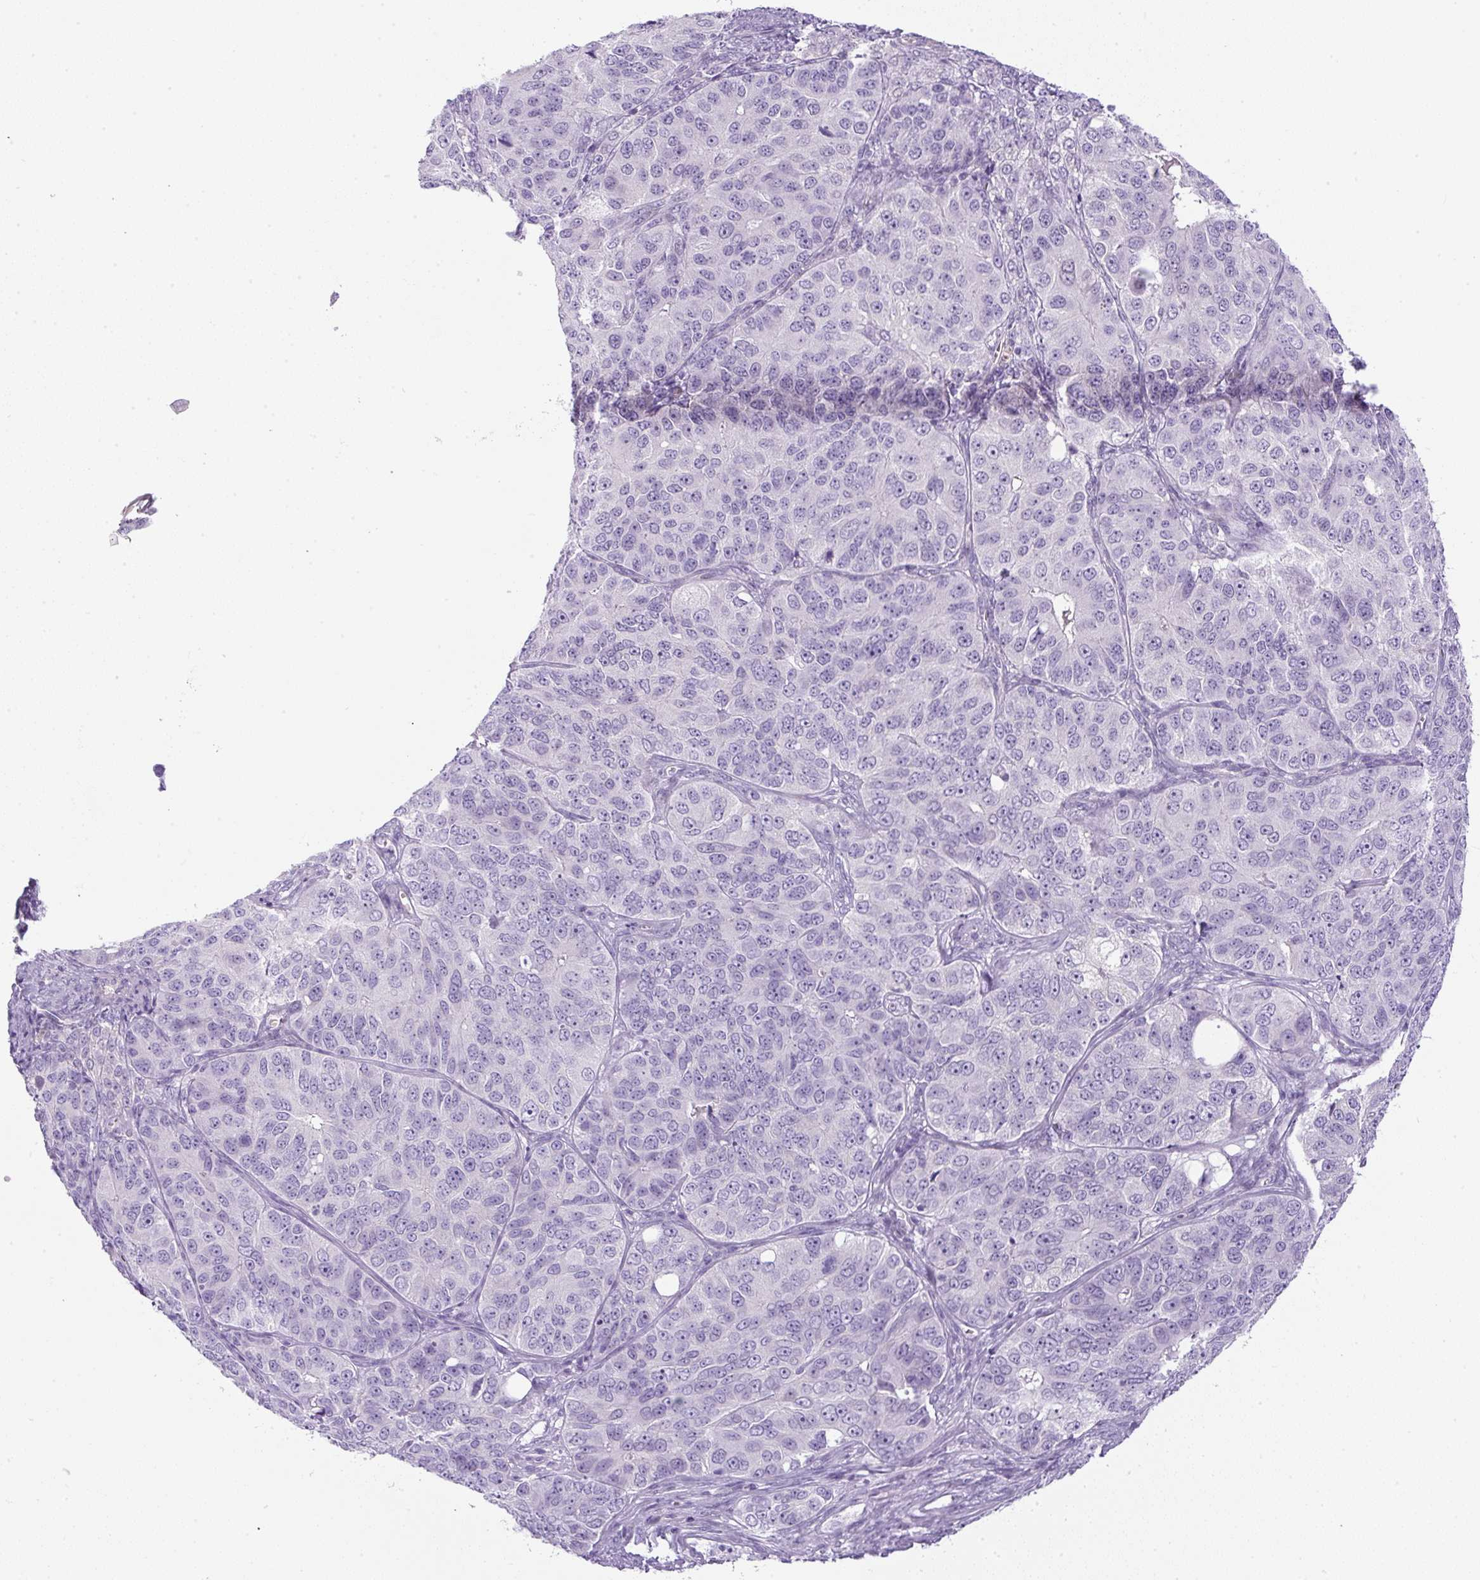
{"staining": {"intensity": "negative", "quantity": "none", "location": "none"}, "tissue": "ovarian cancer", "cell_type": "Tumor cells", "image_type": "cancer", "snomed": [{"axis": "morphology", "description": "Carcinoma, endometroid"}, {"axis": "topography", "description": "Ovary"}], "caption": "IHC of ovarian cancer reveals no expression in tumor cells.", "gene": "FGFBP3", "patient": {"sex": "female", "age": 51}}